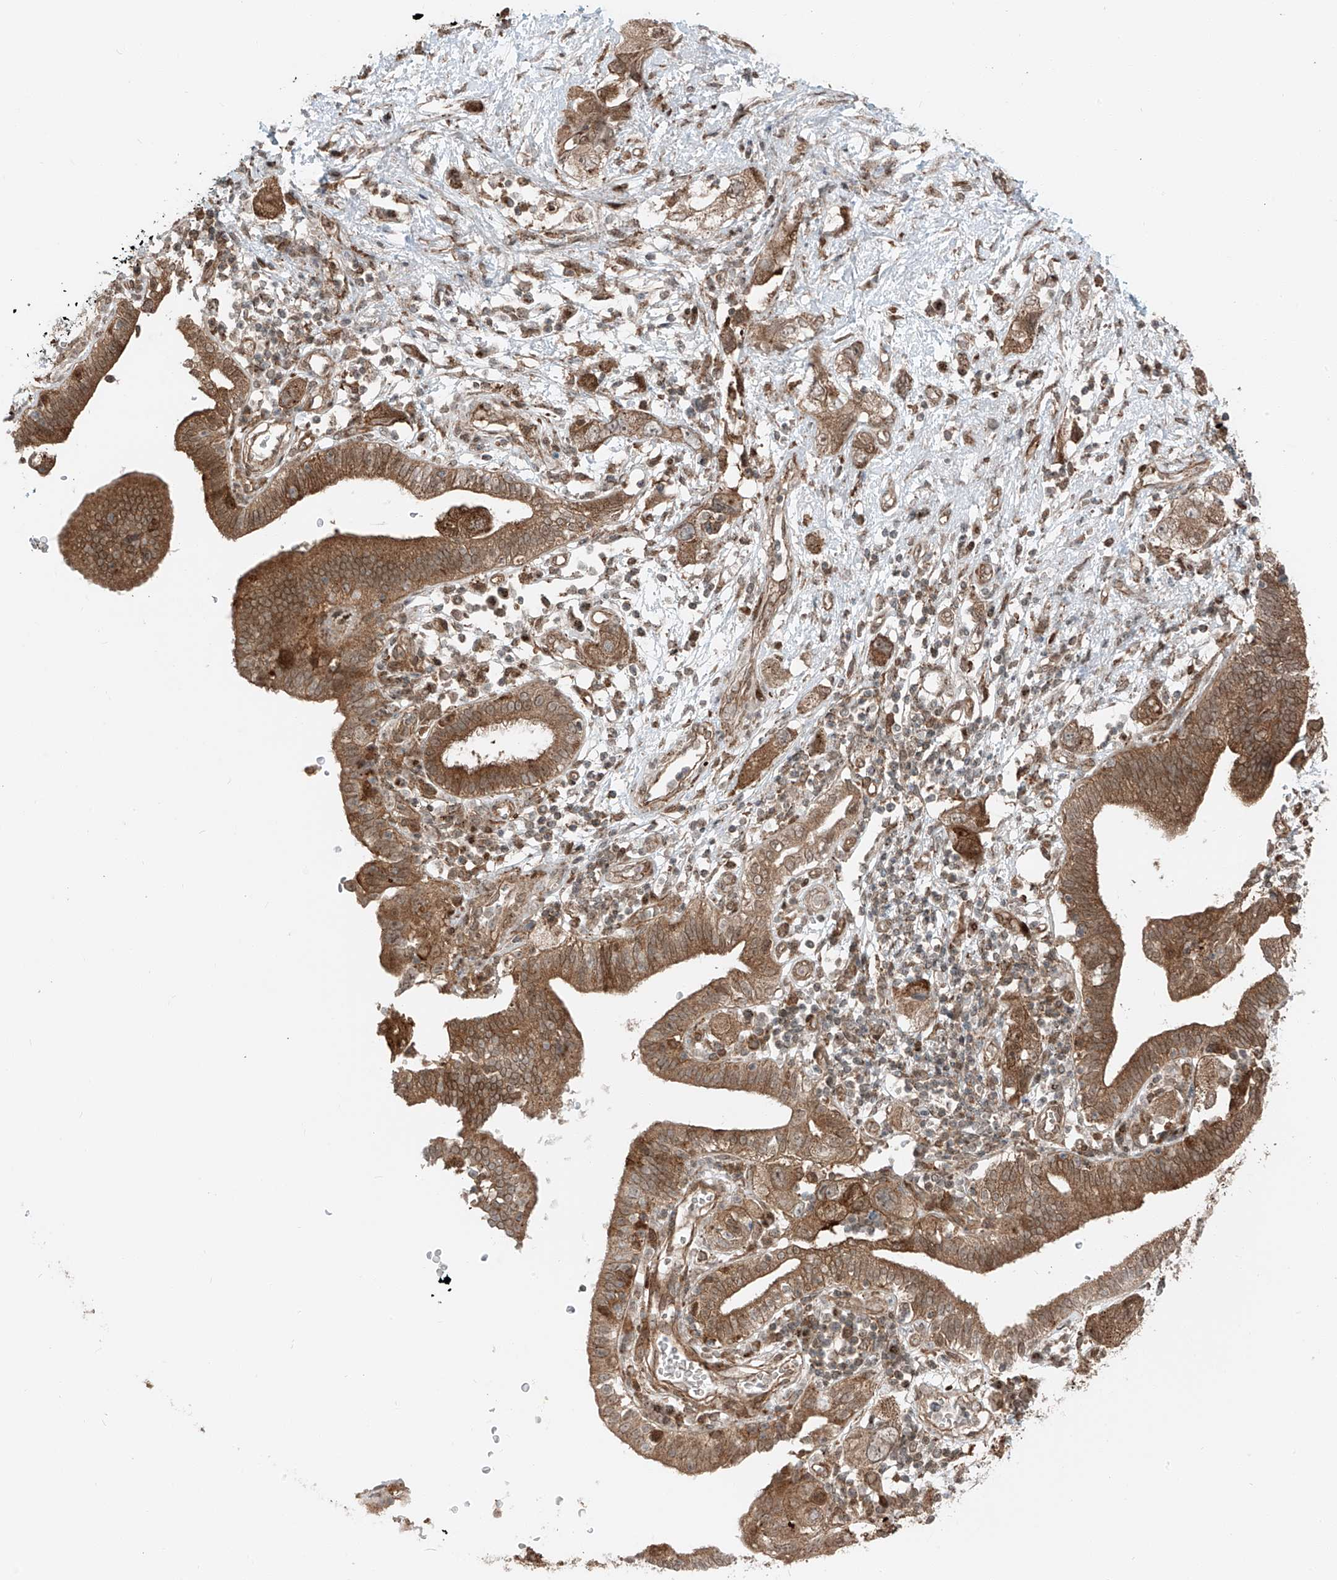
{"staining": {"intensity": "moderate", "quantity": ">75%", "location": "cytoplasmic/membranous"}, "tissue": "pancreatic cancer", "cell_type": "Tumor cells", "image_type": "cancer", "snomed": [{"axis": "morphology", "description": "Adenocarcinoma, NOS"}, {"axis": "topography", "description": "Pancreas"}], "caption": "Protein staining demonstrates moderate cytoplasmic/membranous positivity in approximately >75% of tumor cells in pancreatic cancer.", "gene": "USP48", "patient": {"sex": "female", "age": 73}}